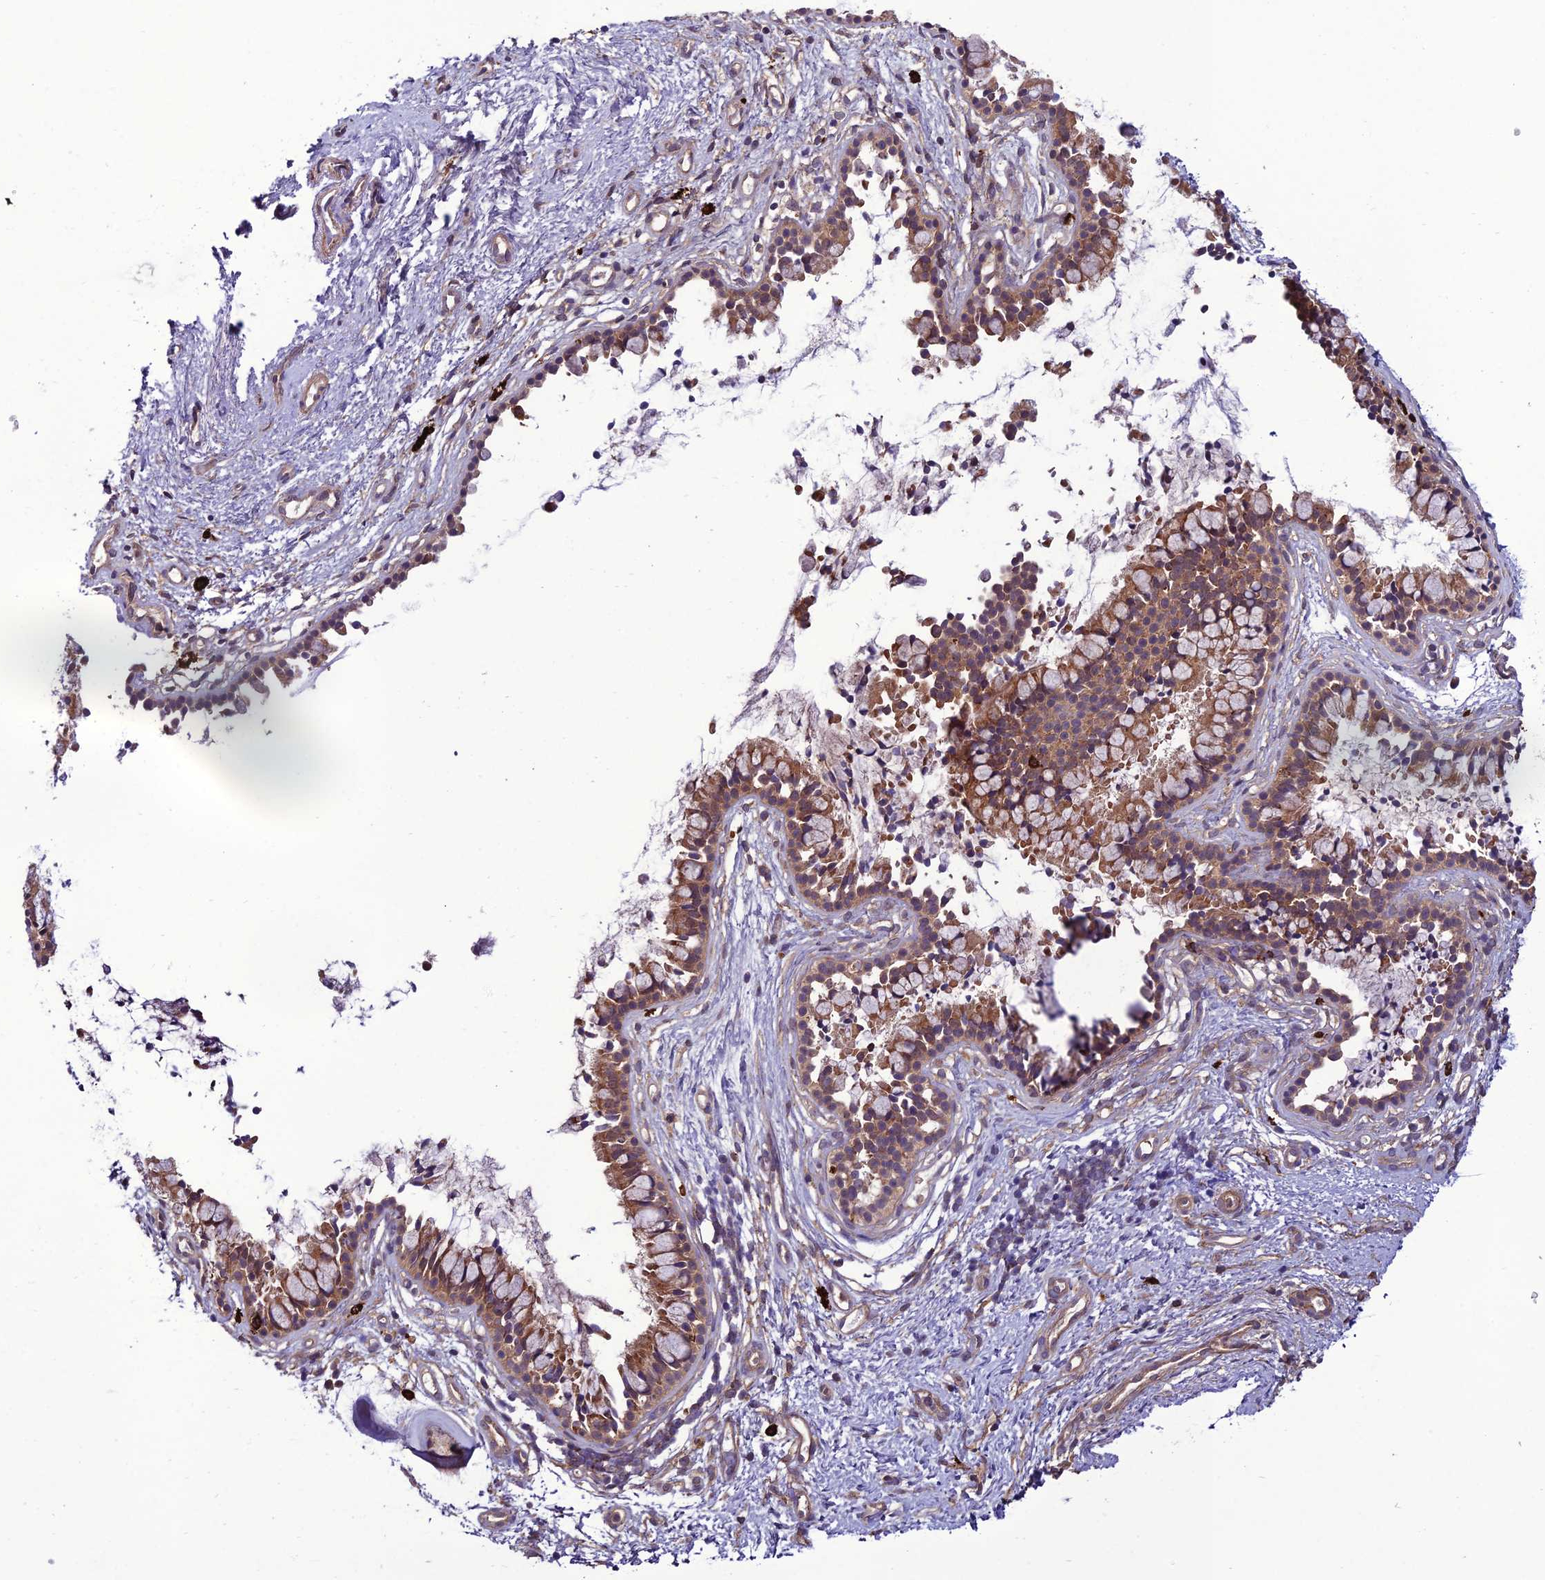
{"staining": {"intensity": "moderate", "quantity": ">75%", "location": "cytoplasmic/membranous"}, "tissue": "nasopharynx", "cell_type": "Respiratory epithelial cells", "image_type": "normal", "snomed": [{"axis": "morphology", "description": "Normal tissue, NOS"}, {"axis": "topography", "description": "Nasopharynx"}], "caption": "Immunohistochemistry (IHC) of normal nasopharynx shows medium levels of moderate cytoplasmic/membranous positivity in approximately >75% of respiratory epithelial cells. The staining was performed using DAB, with brown indicating positive protein expression. Nuclei are stained blue with hematoxylin.", "gene": "PPIL3", "patient": {"sex": "male", "age": 82}}